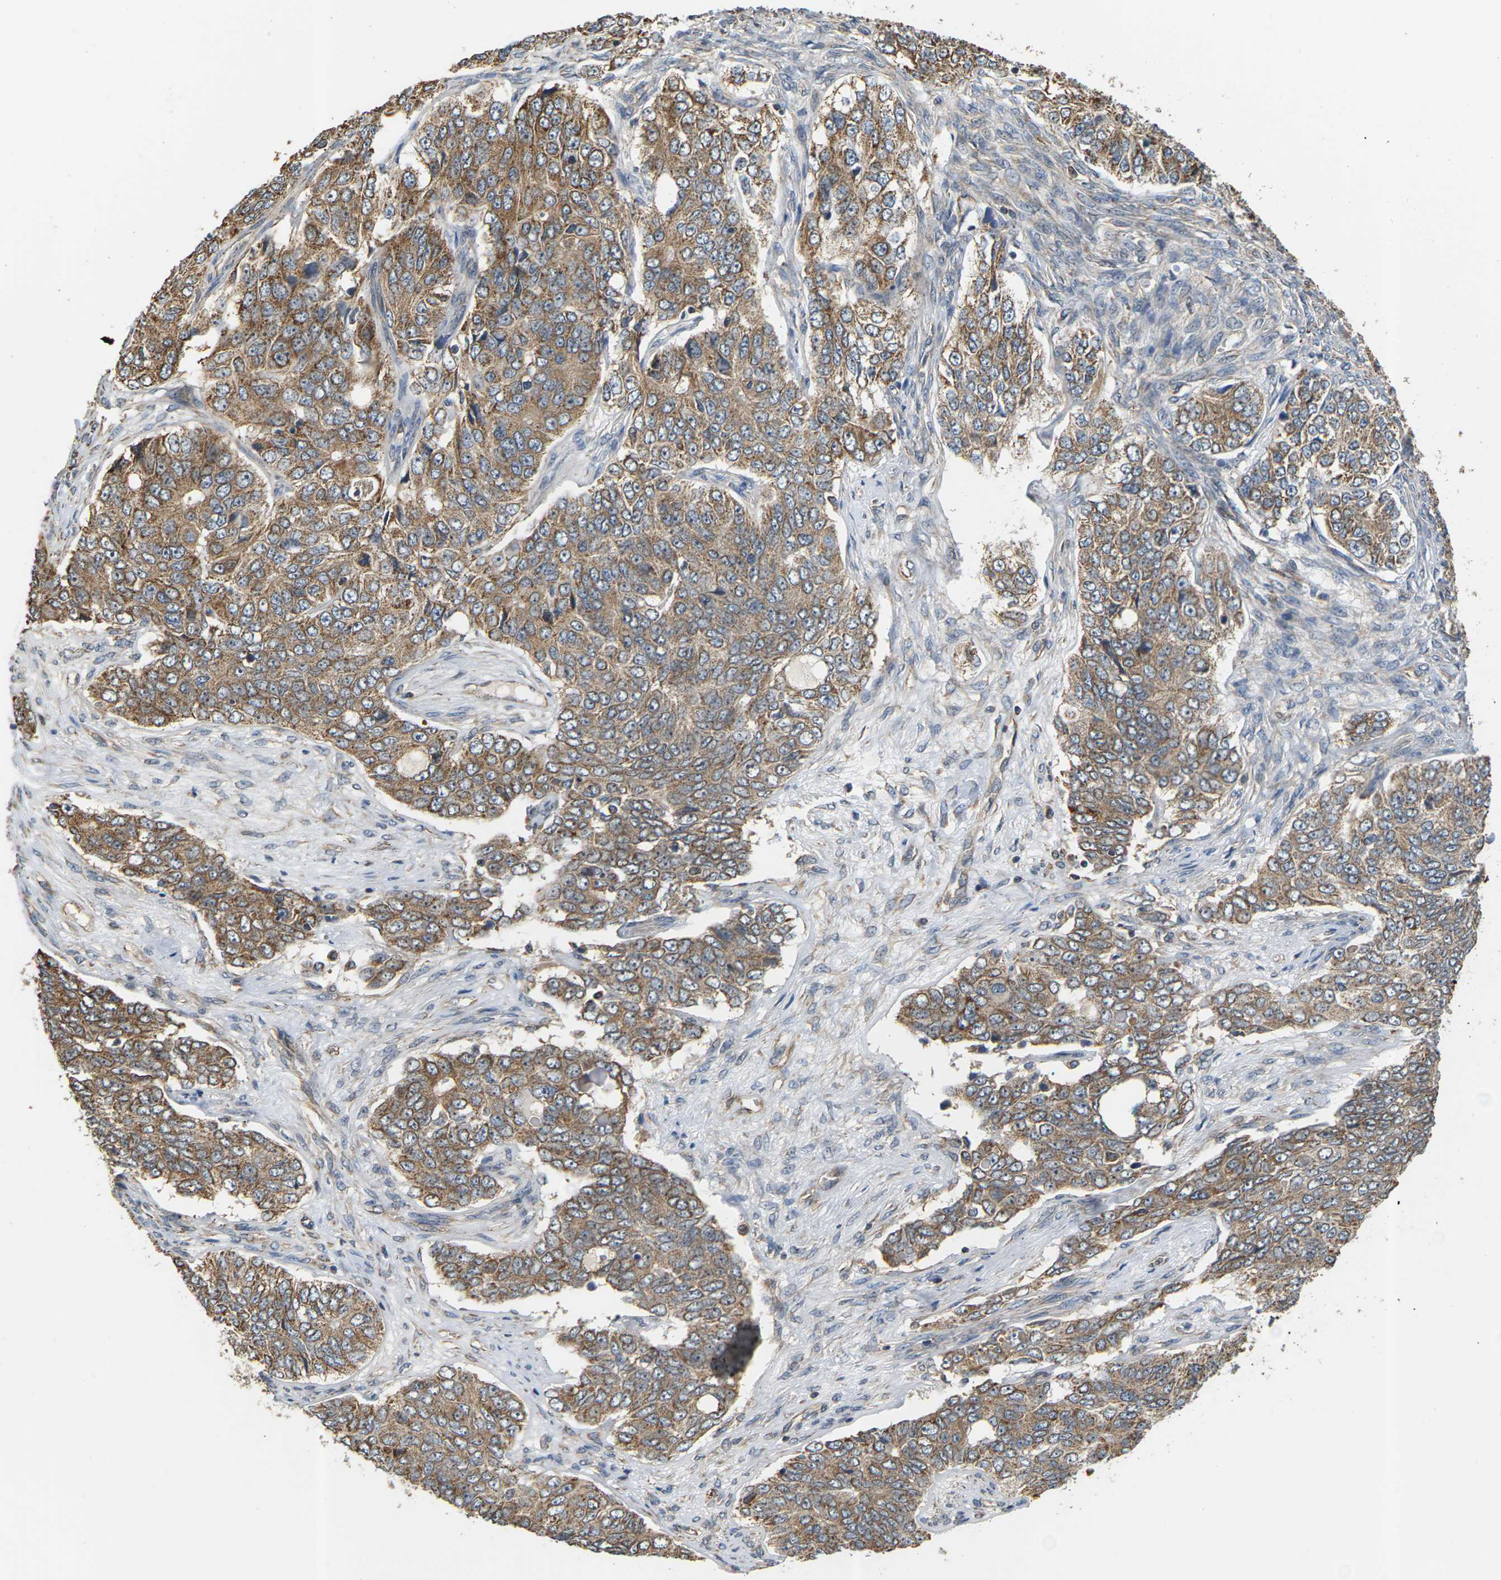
{"staining": {"intensity": "weak", "quantity": ">75%", "location": "cytoplasmic/membranous"}, "tissue": "ovarian cancer", "cell_type": "Tumor cells", "image_type": "cancer", "snomed": [{"axis": "morphology", "description": "Carcinoma, endometroid"}, {"axis": "topography", "description": "Ovary"}], "caption": "Immunohistochemistry photomicrograph of neoplastic tissue: ovarian endometroid carcinoma stained using immunohistochemistry (IHC) displays low levels of weak protein expression localized specifically in the cytoplasmic/membranous of tumor cells, appearing as a cytoplasmic/membranous brown color.", "gene": "PCDHB4", "patient": {"sex": "female", "age": 51}}